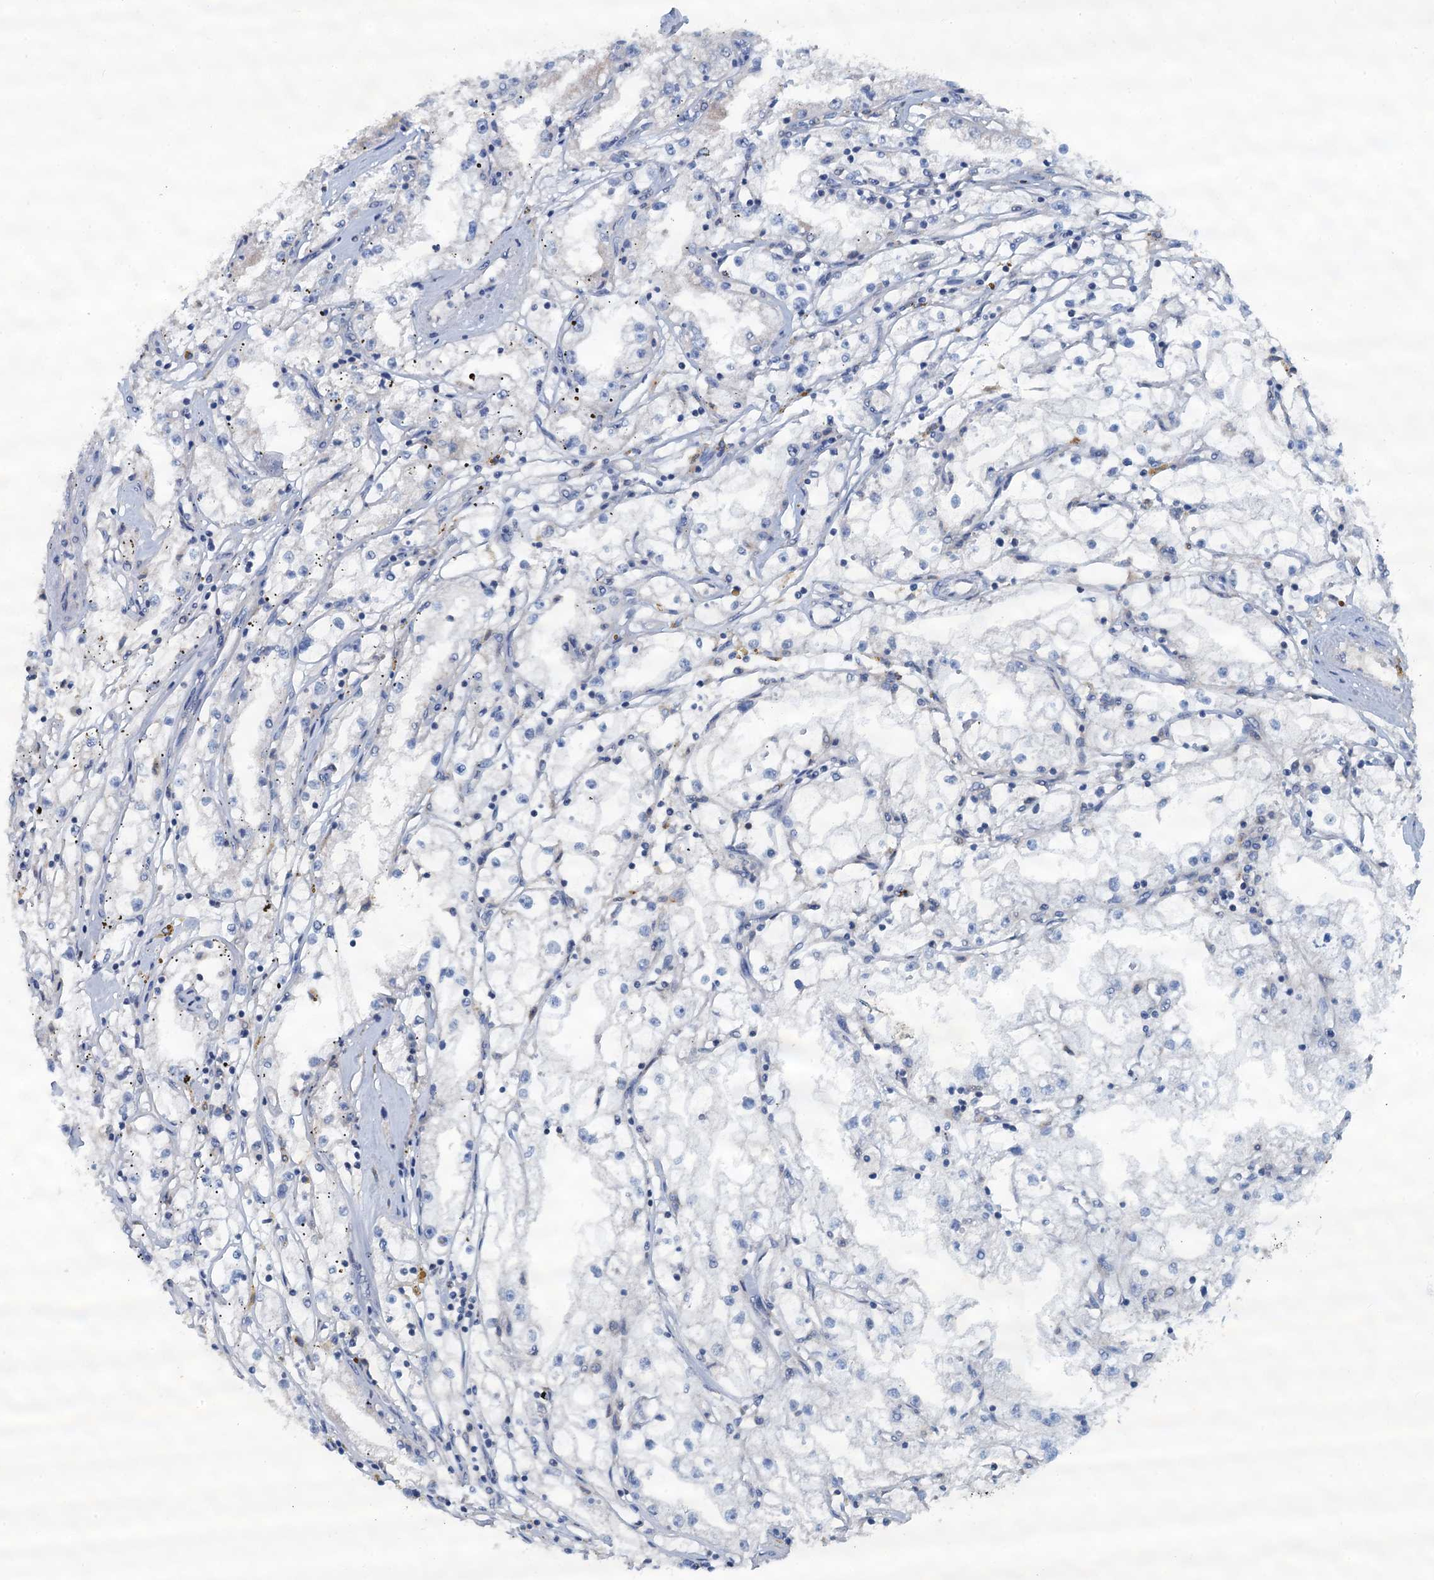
{"staining": {"intensity": "negative", "quantity": "none", "location": "none"}, "tissue": "renal cancer", "cell_type": "Tumor cells", "image_type": "cancer", "snomed": [{"axis": "morphology", "description": "Adenocarcinoma, NOS"}, {"axis": "topography", "description": "Kidney"}], "caption": "The IHC image has no significant staining in tumor cells of adenocarcinoma (renal) tissue.", "gene": "THAP10", "patient": {"sex": "male", "age": 56}}